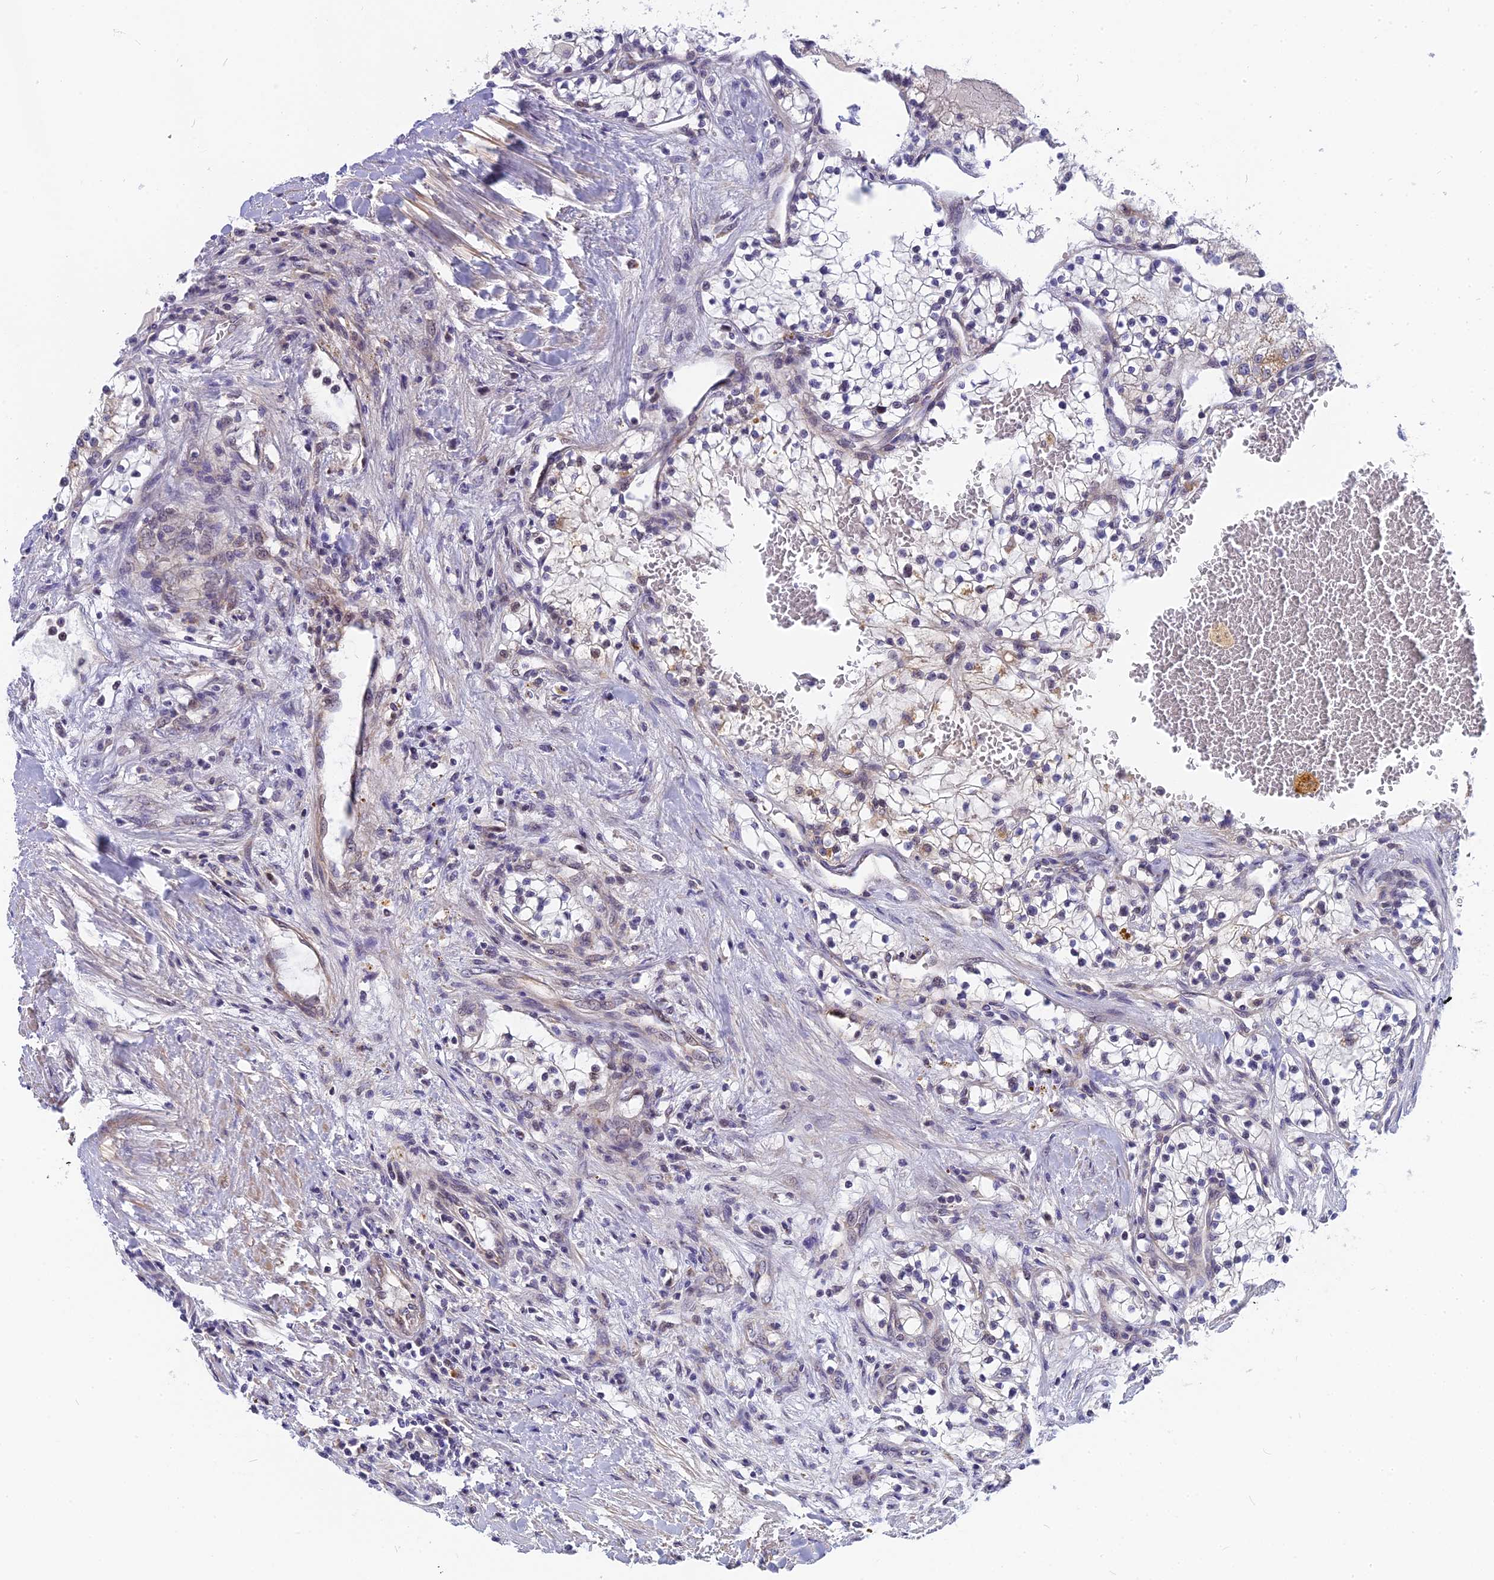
{"staining": {"intensity": "moderate", "quantity": "<25%", "location": "cytoplasmic/membranous"}, "tissue": "renal cancer", "cell_type": "Tumor cells", "image_type": "cancer", "snomed": [{"axis": "morphology", "description": "Normal tissue, NOS"}, {"axis": "morphology", "description": "Adenocarcinoma, NOS"}, {"axis": "topography", "description": "Kidney"}], "caption": "Brown immunohistochemical staining in human adenocarcinoma (renal) demonstrates moderate cytoplasmic/membranous staining in approximately <25% of tumor cells. The staining was performed using DAB, with brown indicating positive protein expression. Nuclei are stained blue with hematoxylin.", "gene": "CMC1", "patient": {"sex": "male", "age": 68}}